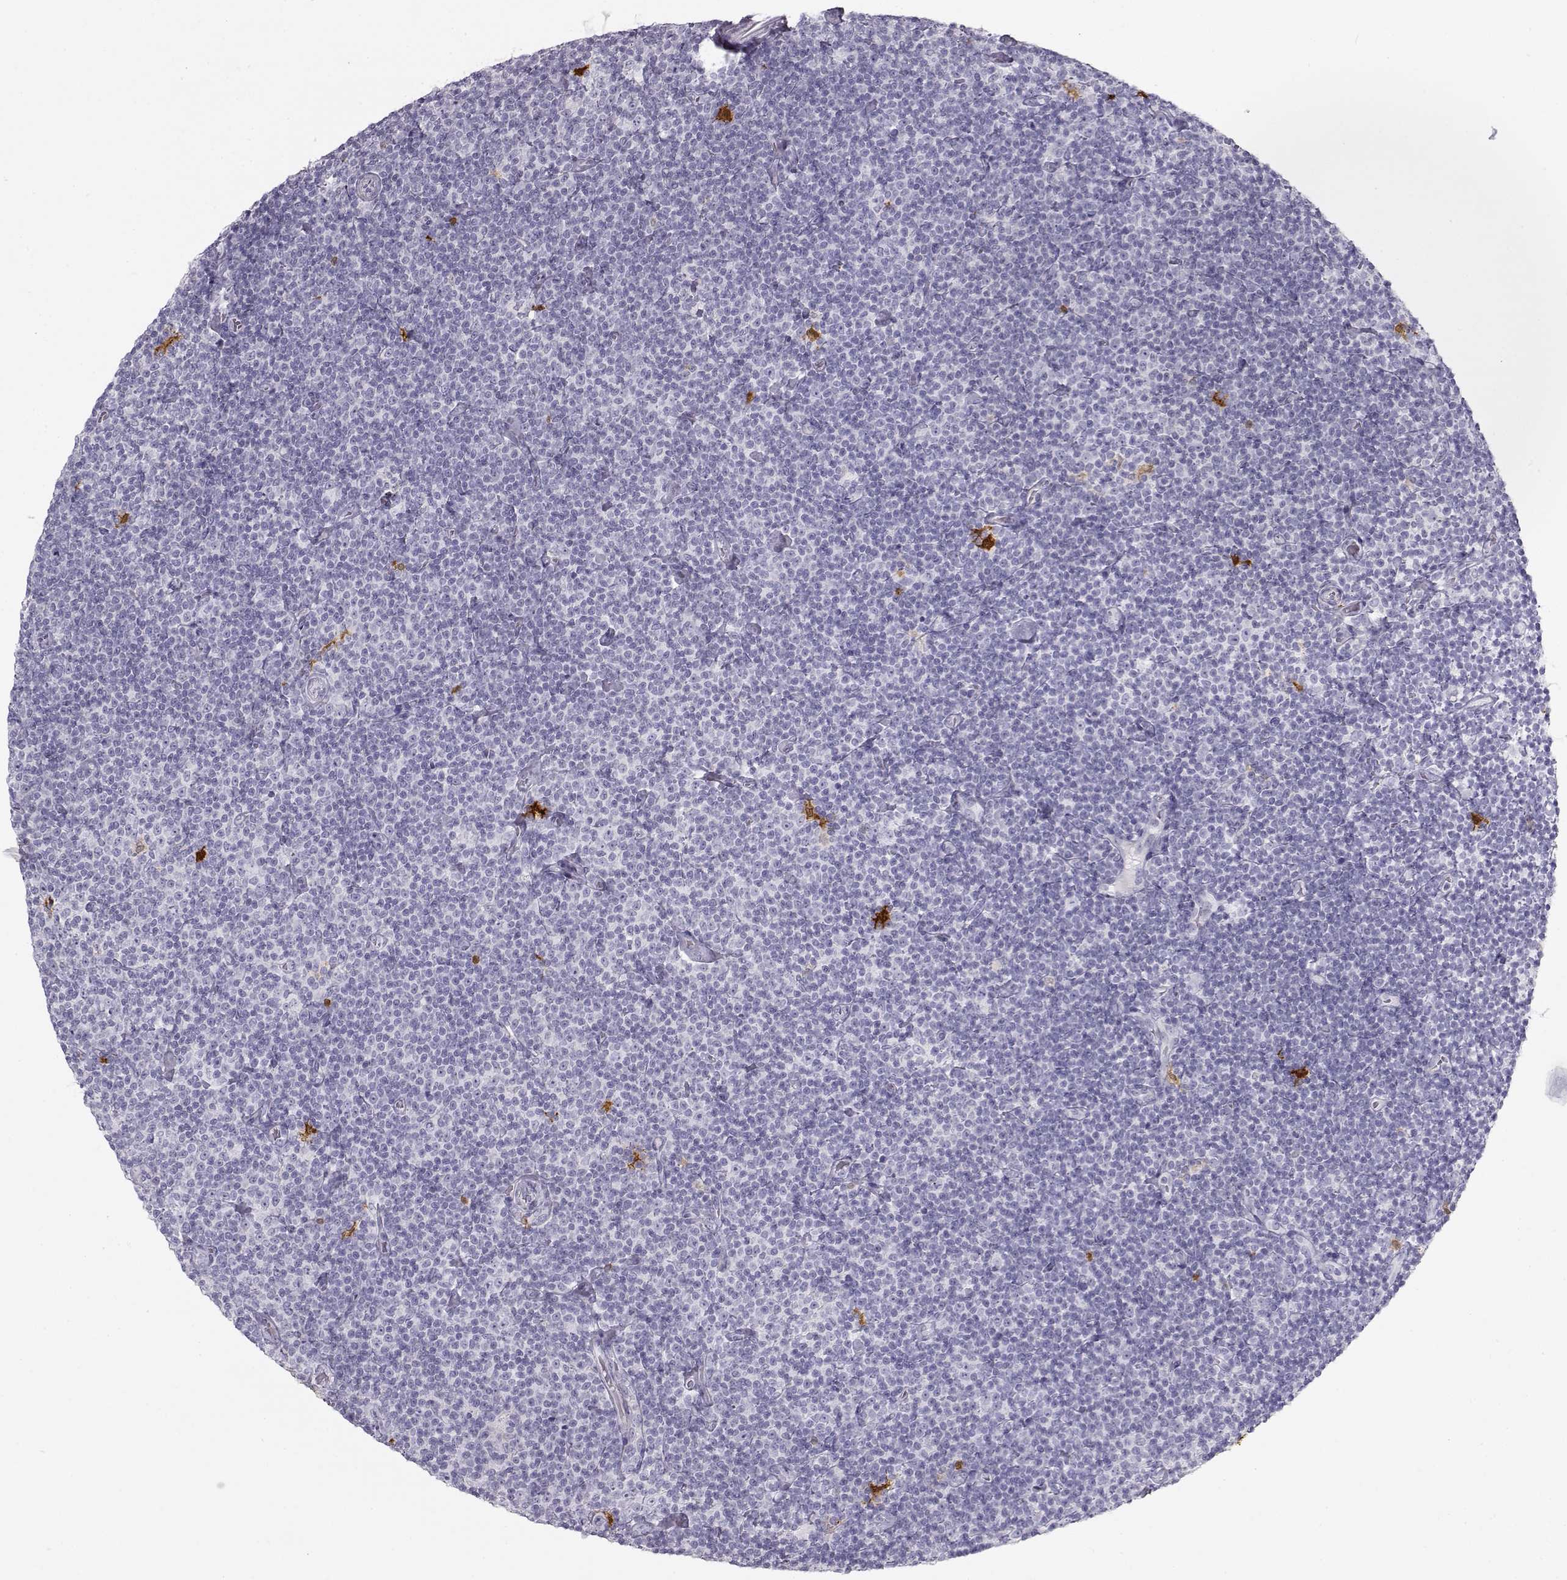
{"staining": {"intensity": "negative", "quantity": "none", "location": "none"}, "tissue": "lymphoma", "cell_type": "Tumor cells", "image_type": "cancer", "snomed": [{"axis": "morphology", "description": "Malignant lymphoma, non-Hodgkin's type, Low grade"}, {"axis": "topography", "description": "Lymph node"}], "caption": "Human lymphoma stained for a protein using IHC reveals no positivity in tumor cells.", "gene": "S100B", "patient": {"sex": "male", "age": 81}}